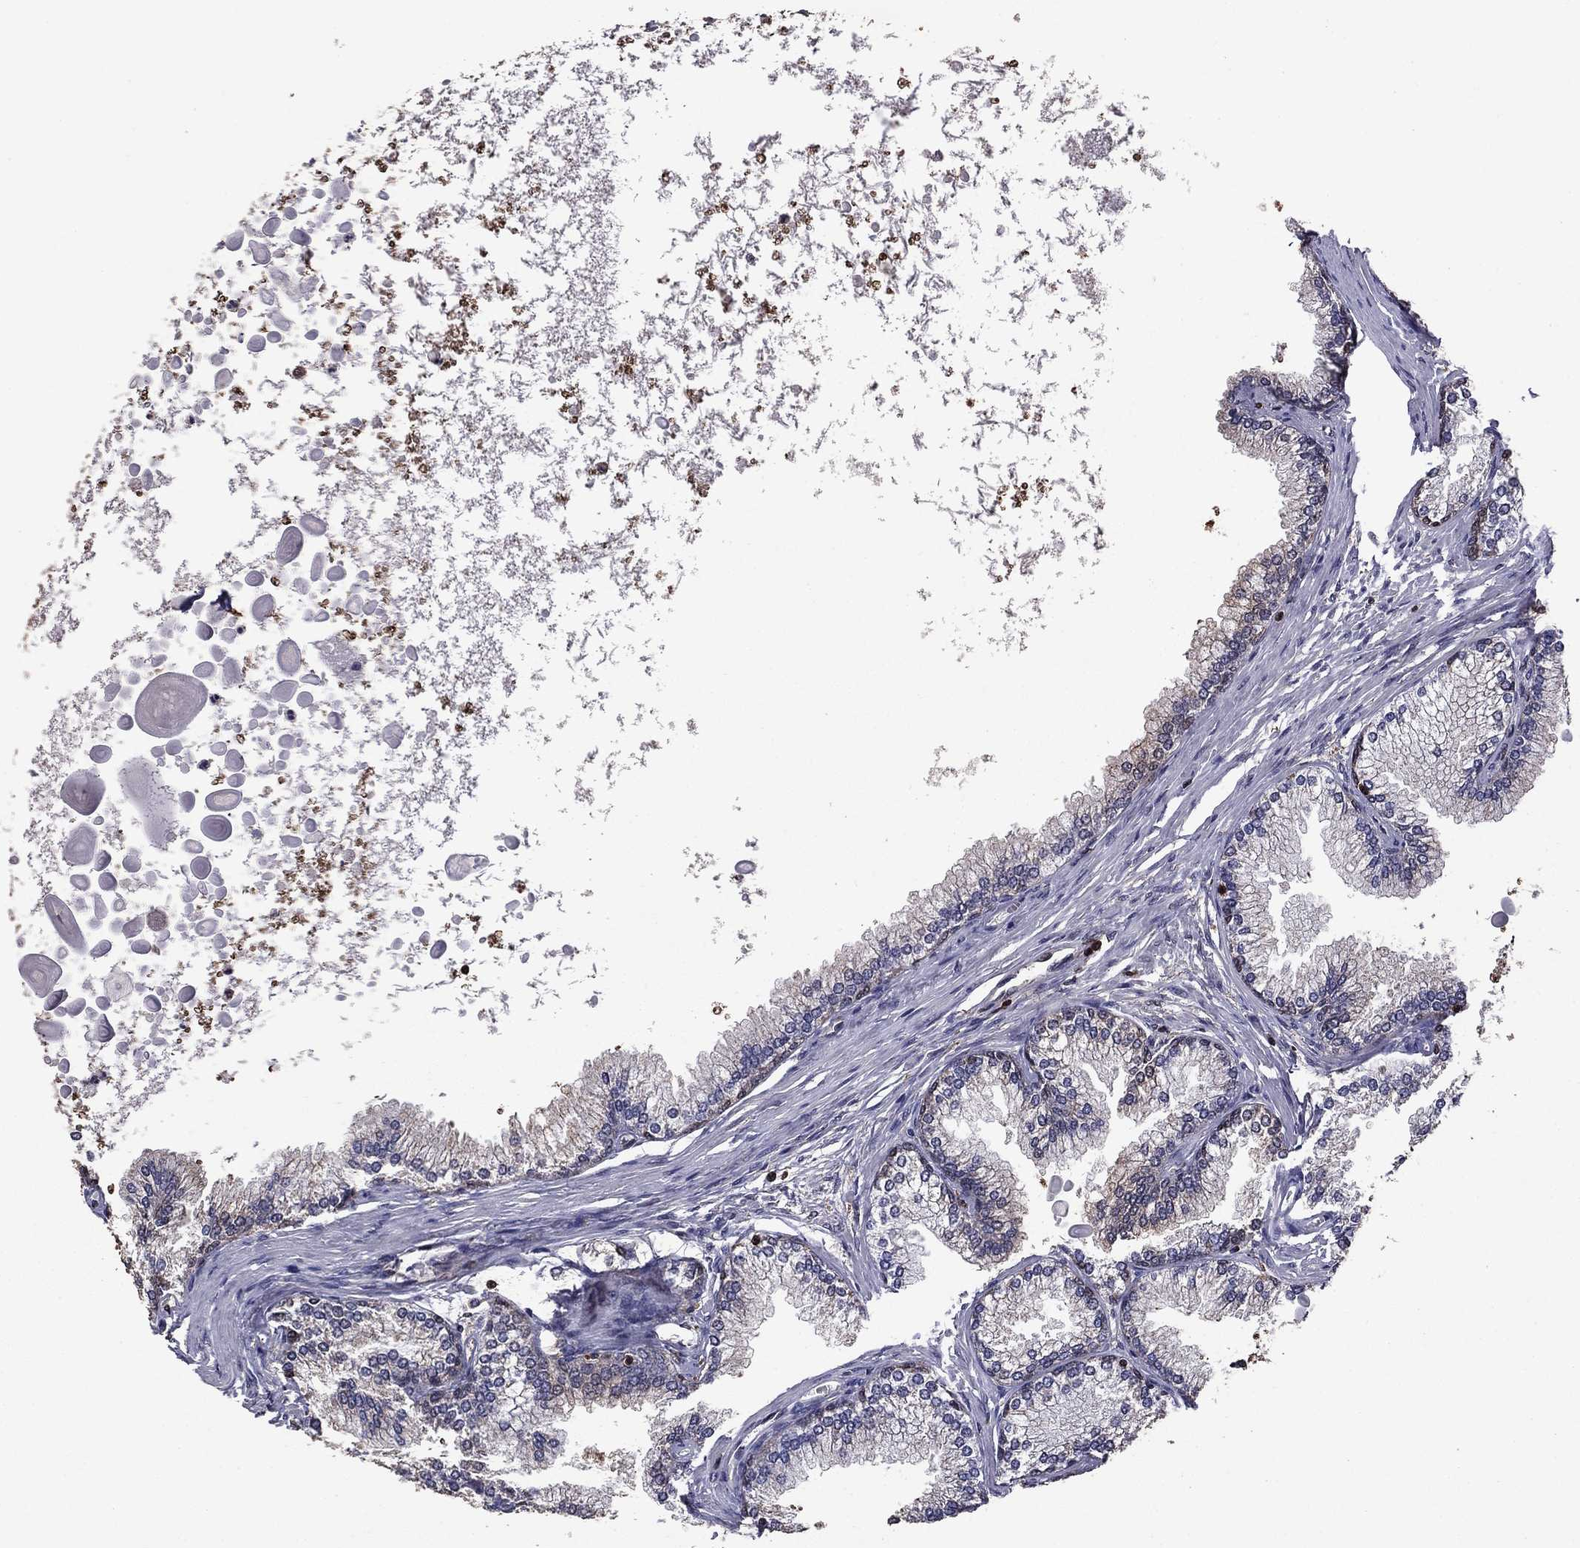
{"staining": {"intensity": "moderate", "quantity": "25%-75%", "location": "cytoplasmic/membranous"}, "tissue": "prostate", "cell_type": "Glandular cells", "image_type": "normal", "snomed": [{"axis": "morphology", "description": "Normal tissue, NOS"}, {"axis": "topography", "description": "Prostate"}], "caption": "An immunohistochemistry micrograph of unremarkable tissue is shown. Protein staining in brown labels moderate cytoplasmic/membranous positivity in prostate within glandular cells.", "gene": "APPBP2", "patient": {"sex": "male", "age": 72}}